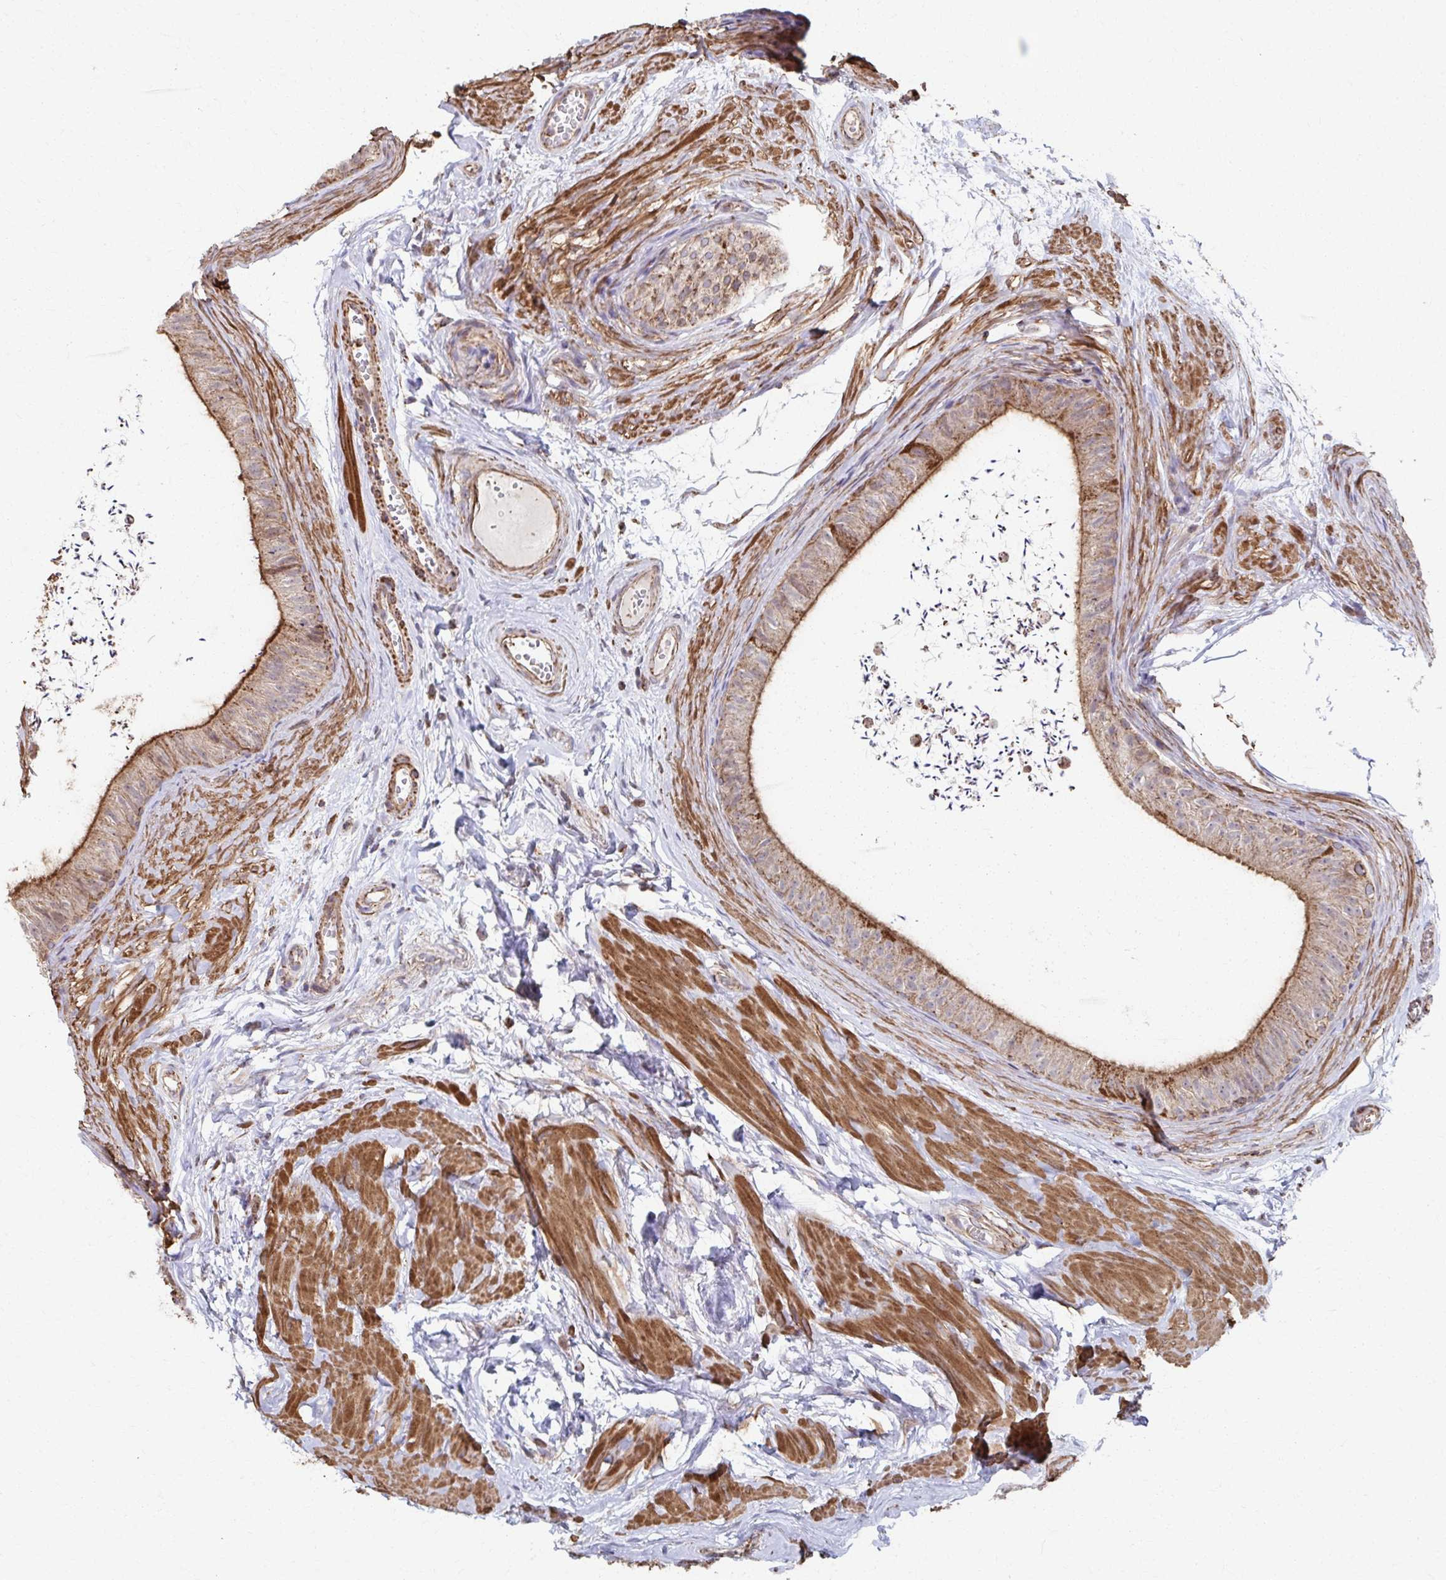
{"staining": {"intensity": "moderate", "quantity": ">75%", "location": "cytoplasmic/membranous"}, "tissue": "epididymis", "cell_type": "Glandular cells", "image_type": "normal", "snomed": [{"axis": "morphology", "description": "Normal tissue, NOS"}, {"axis": "topography", "description": "Epididymis, spermatic cord, NOS"}, {"axis": "topography", "description": "Epididymis"}, {"axis": "topography", "description": "Peripheral nerve tissue"}], "caption": "Epididymis stained for a protein (brown) displays moderate cytoplasmic/membranous positive positivity in about >75% of glandular cells.", "gene": "KLHL34", "patient": {"sex": "male", "age": 29}}